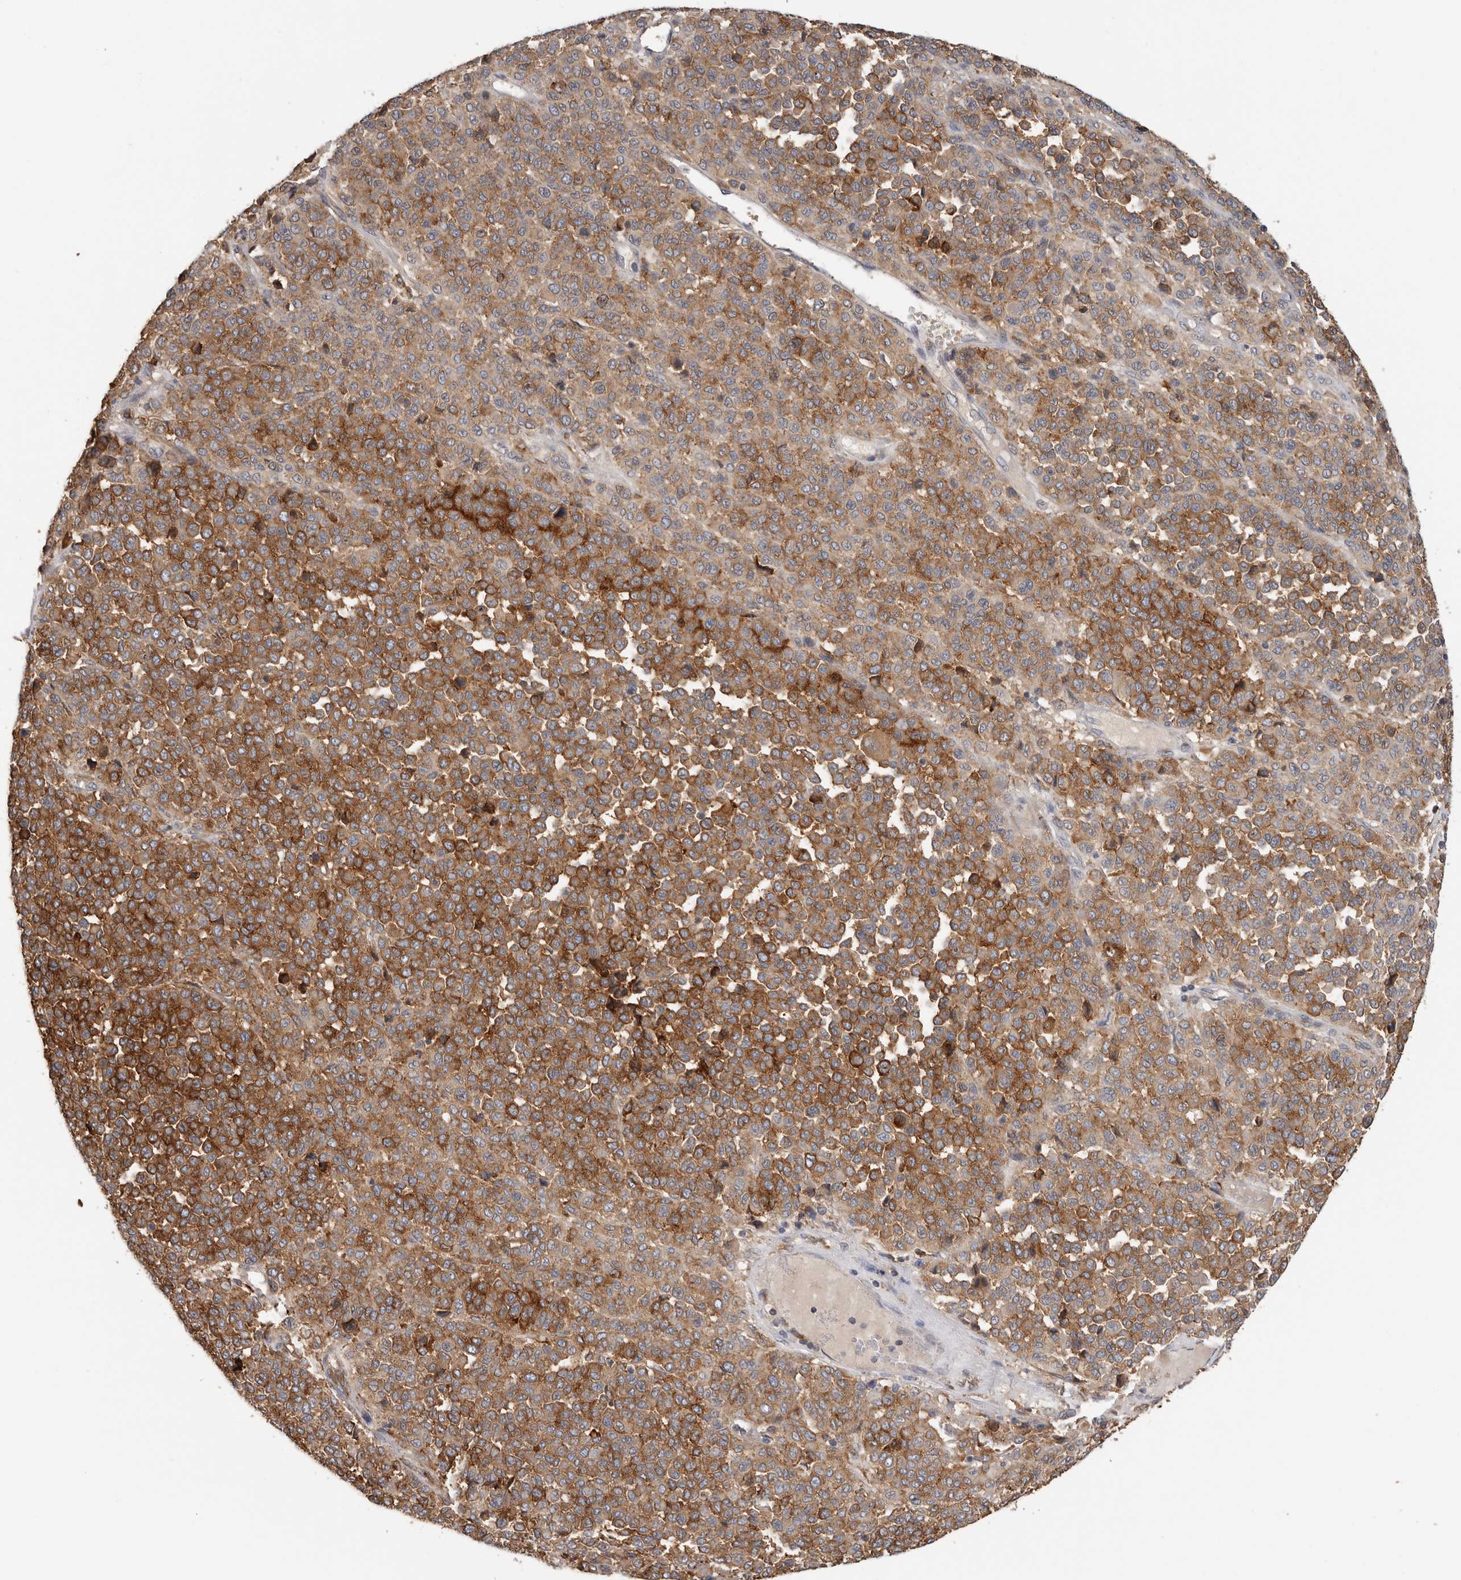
{"staining": {"intensity": "strong", "quantity": ">75%", "location": "cytoplasmic/membranous"}, "tissue": "melanoma", "cell_type": "Tumor cells", "image_type": "cancer", "snomed": [{"axis": "morphology", "description": "Malignant melanoma, Metastatic site"}, {"axis": "topography", "description": "Pancreas"}], "caption": "IHC of malignant melanoma (metastatic site) displays high levels of strong cytoplasmic/membranous staining in approximately >75% of tumor cells.", "gene": "TFRC", "patient": {"sex": "female", "age": 30}}